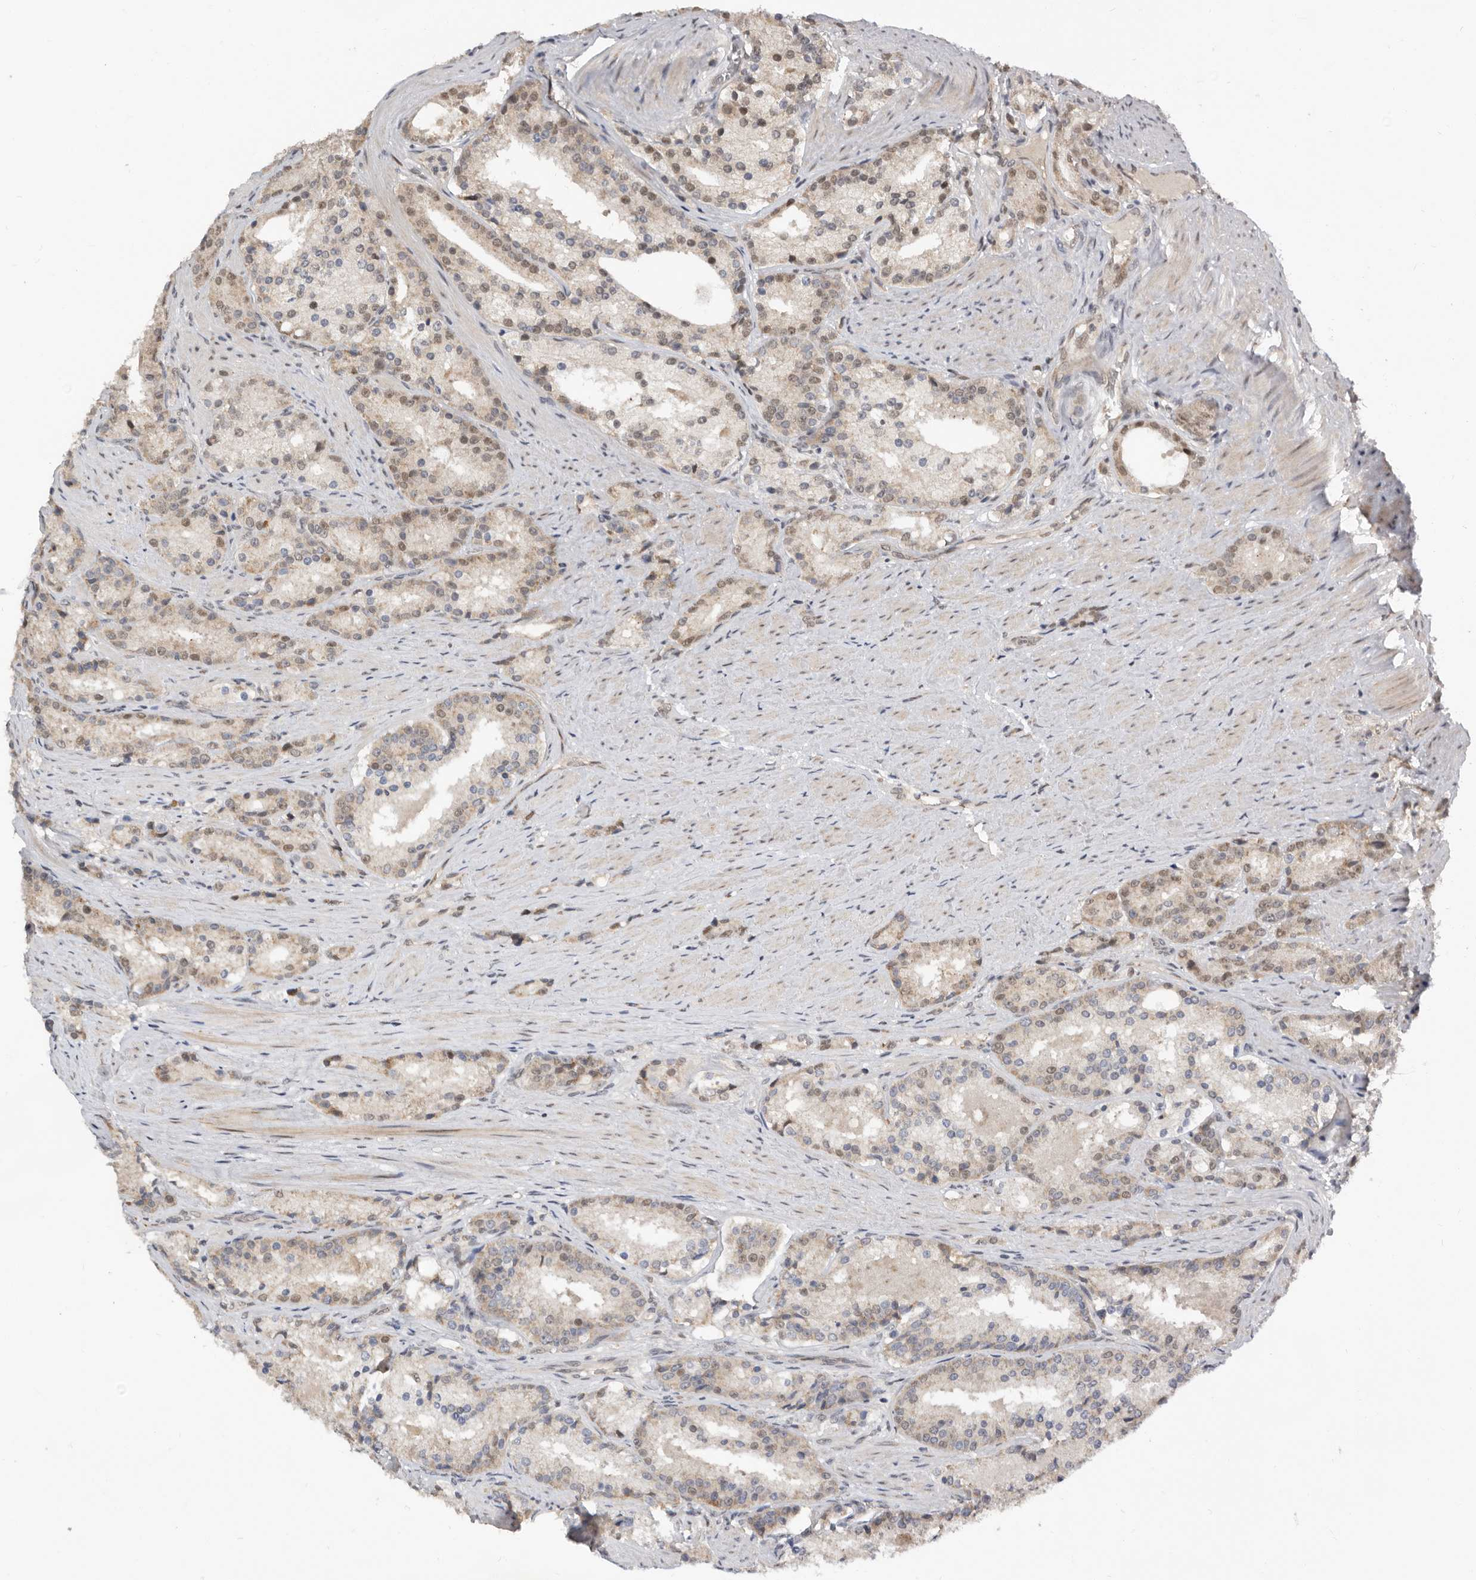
{"staining": {"intensity": "weak", "quantity": "25%-75%", "location": "nuclear"}, "tissue": "prostate cancer", "cell_type": "Tumor cells", "image_type": "cancer", "snomed": [{"axis": "morphology", "description": "Adenocarcinoma, High grade"}, {"axis": "topography", "description": "Prostate"}], "caption": "Protein expression analysis of human prostate cancer (adenocarcinoma (high-grade)) reveals weak nuclear staining in approximately 25%-75% of tumor cells.", "gene": "BRCA2", "patient": {"sex": "male", "age": 60}}